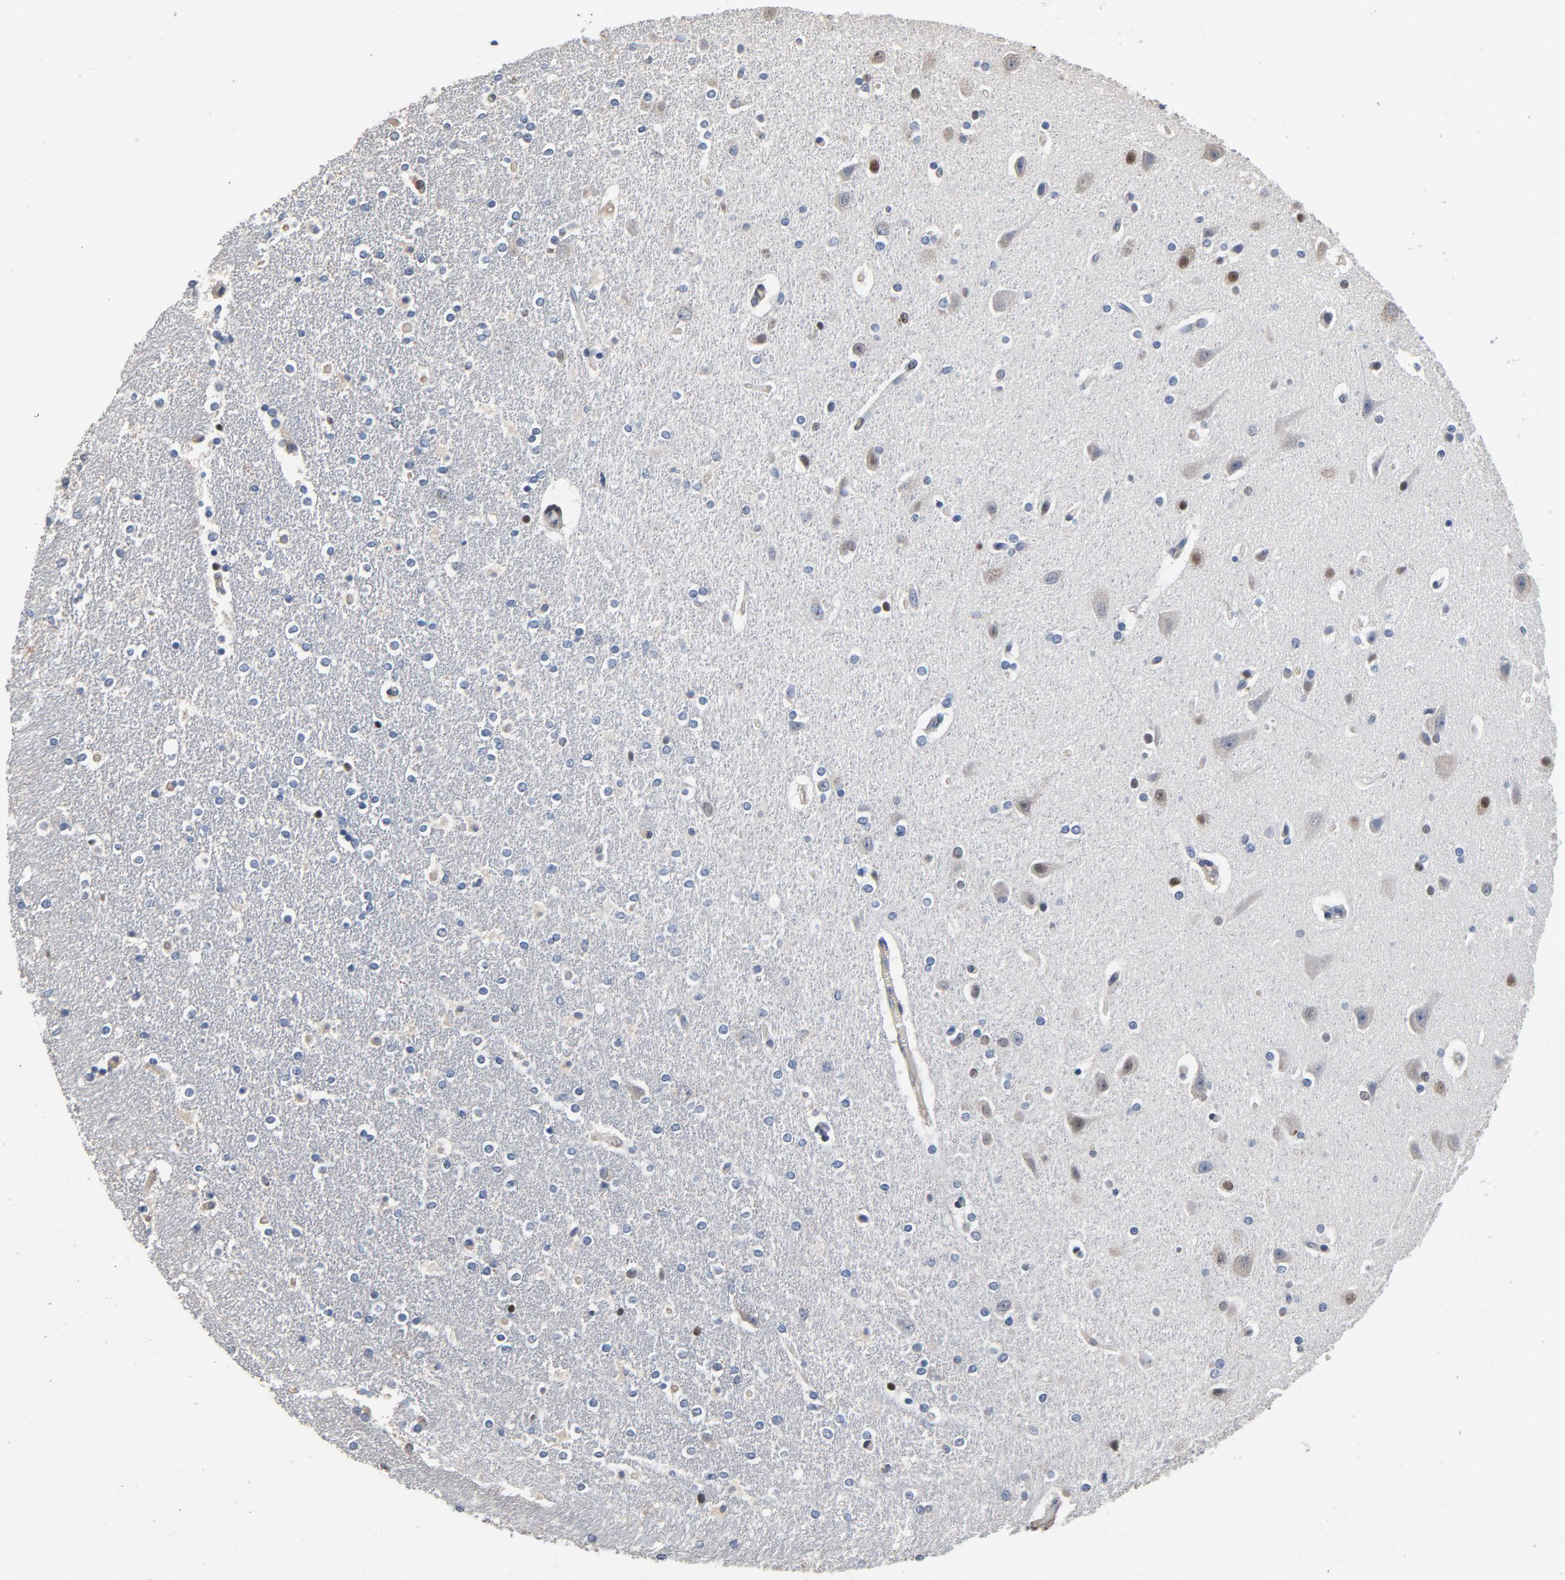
{"staining": {"intensity": "moderate", "quantity": "<25%", "location": "nuclear"}, "tissue": "caudate", "cell_type": "Glial cells", "image_type": "normal", "snomed": [{"axis": "morphology", "description": "Normal tissue, NOS"}, {"axis": "topography", "description": "Lateral ventricle wall"}], "caption": "Protein staining reveals moderate nuclear positivity in about <25% of glial cells in unremarkable caudate. The staining is performed using DAB (3,3'-diaminobenzidine) brown chromogen to label protein expression. The nuclei are counter-stained blue using hematoxylin.", "gene": "SOX6", "patient": {"sex": "female", "age": 54}}